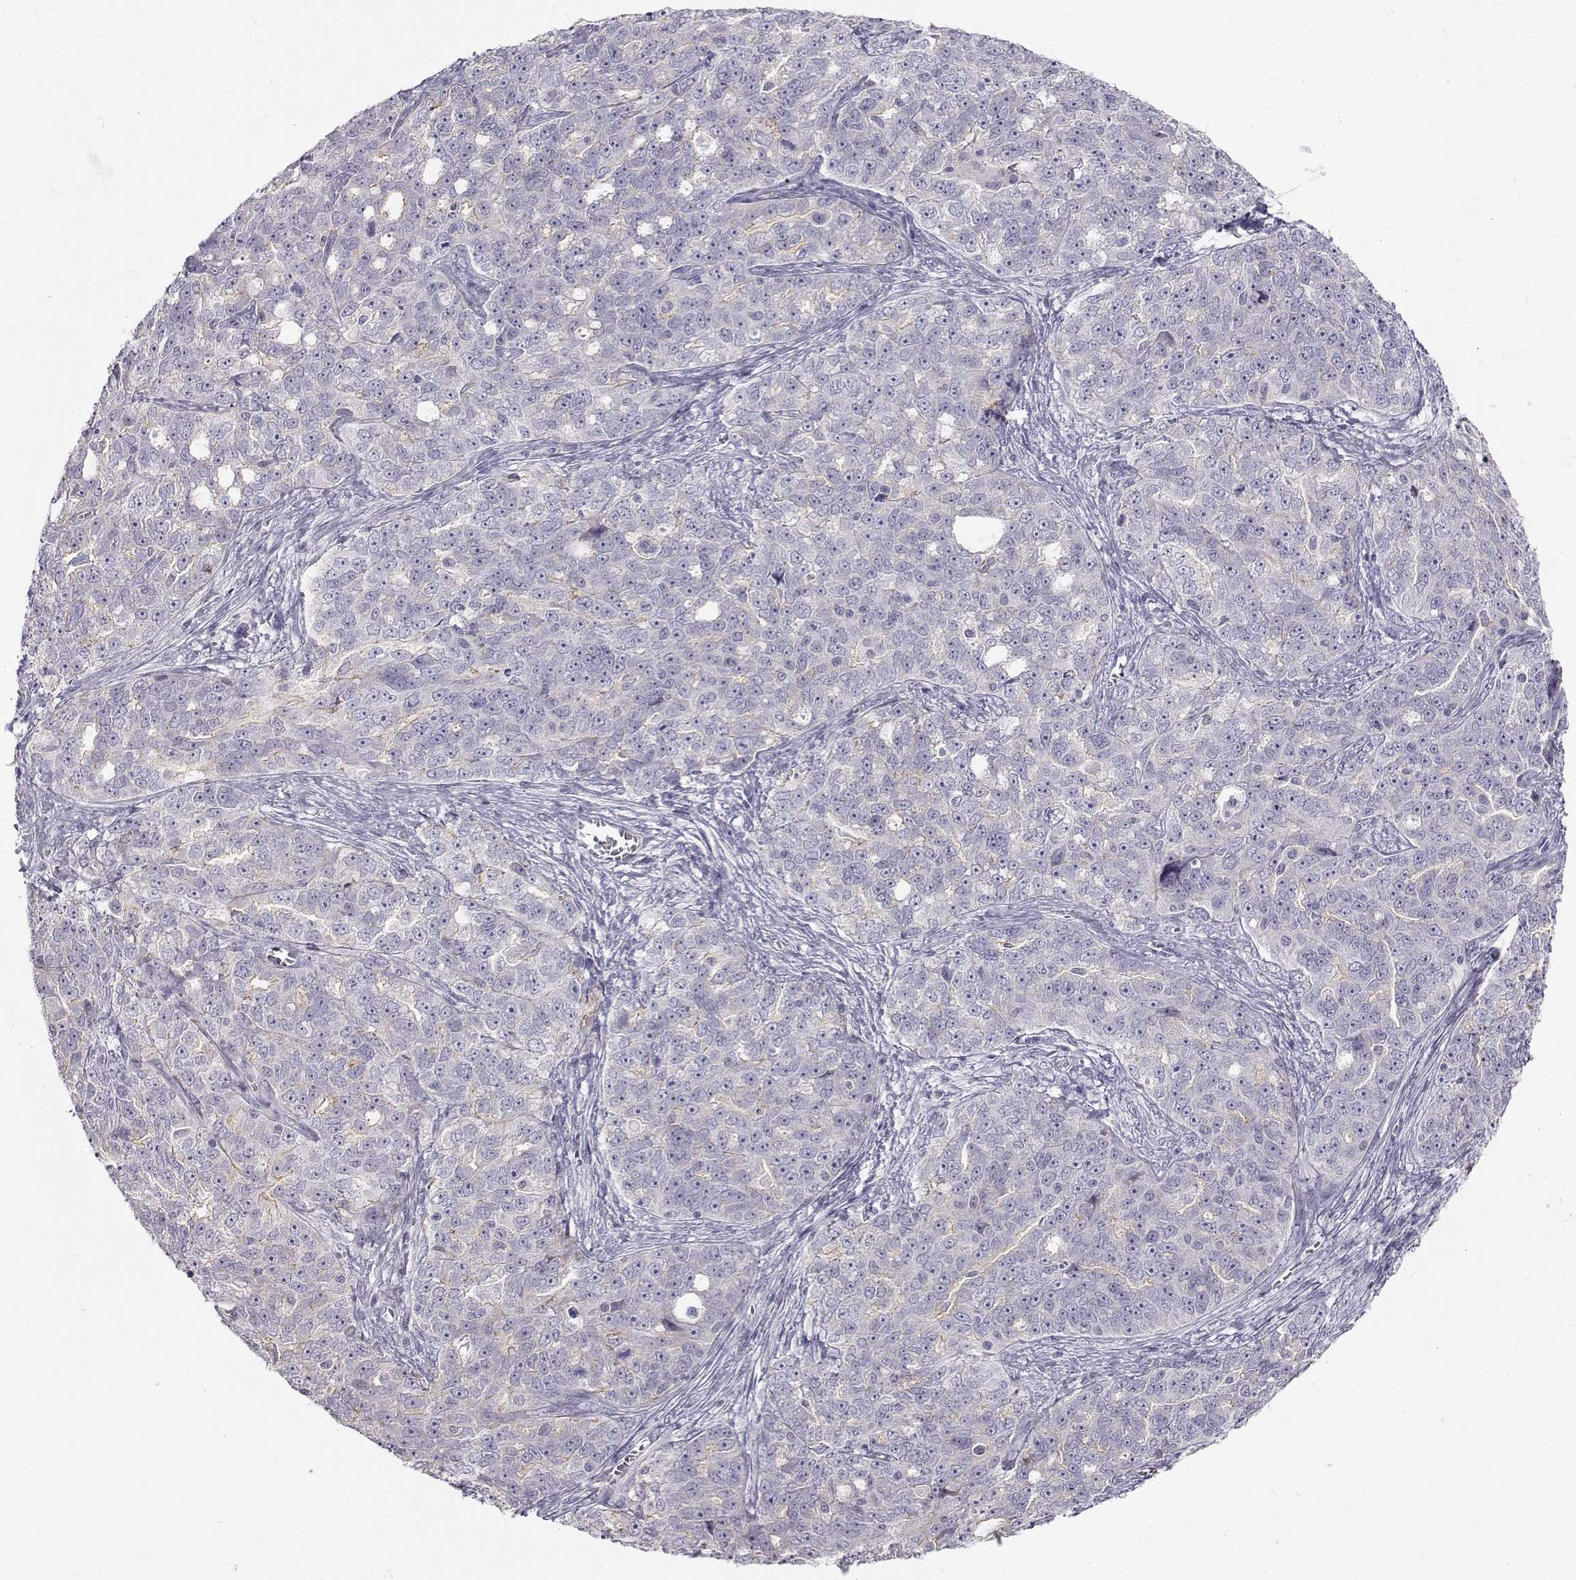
{"staining": {"intensity": "negative", "quantity": "none", "location": "none"}, "tissue": "ovarian cancer", "cell_type": "Tumor cells", "image_type": "cancer", "snomed": [{"axis": "morphology", "description": "Cystadenocarcinoma, serous, NOS"}, {"axis": "topography", "description": "Ovary"}], "caption": "The photomicrograph shows no staining of tumor cells in ovarian cancer.", "gene": "ZNF185", "patient": {"sex": "female", "age": 51}}